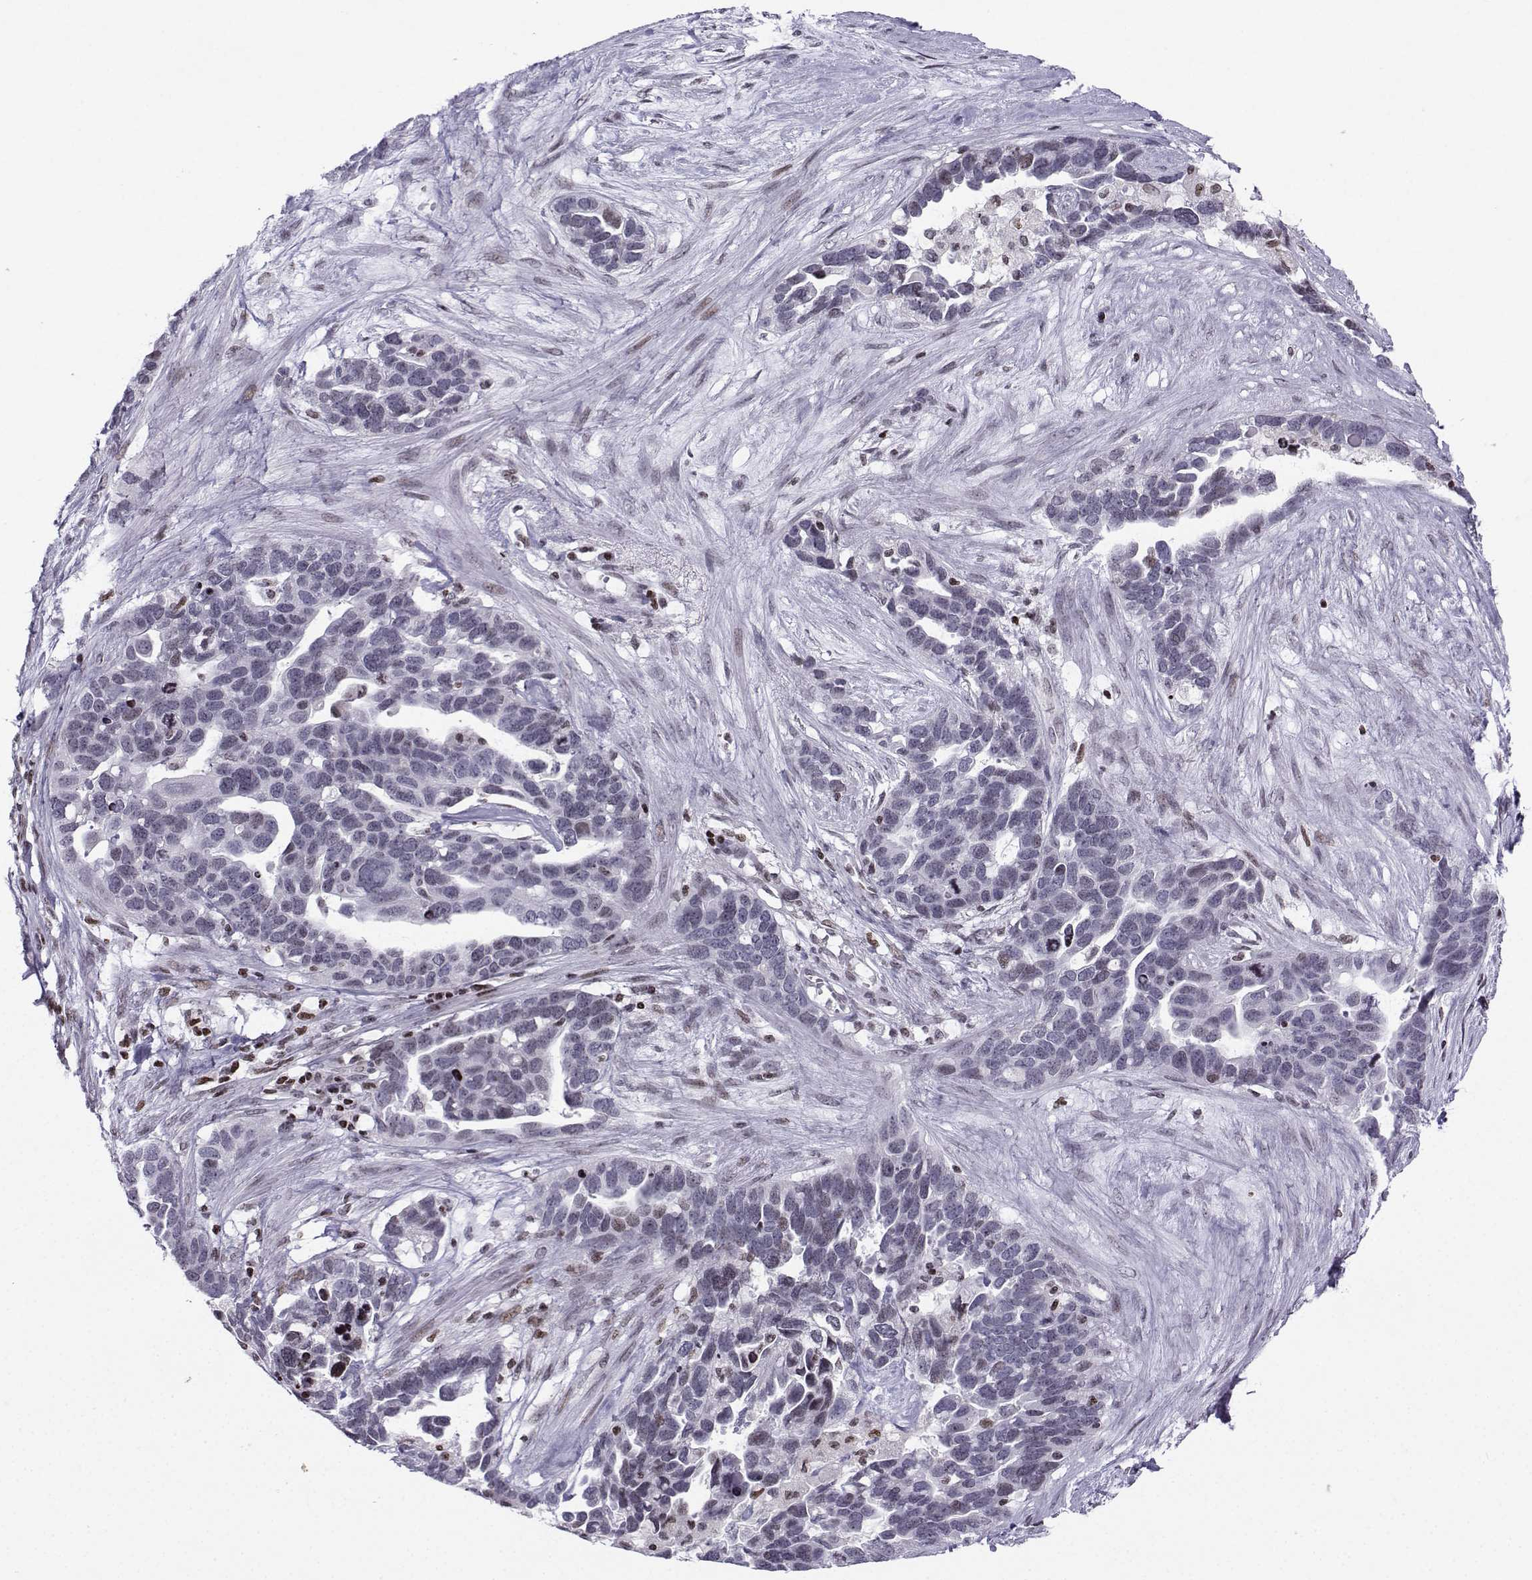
{"staining": {"intensity": "negative", "quantity": "none", "location": "none"}, "tissue": "ovarian cancer", "cell_type": "Tumor cells", "image_type": "cancer", "snomed": [{"axis": "morphology", "description": "Cystadenocarcinoma, serous, NOS"}, {"axis": "topography", "description": "Ovary"}], "caption": "IHC image of neoplastic tissue: ovarian serous cystadenocarcinoma stained with DAB displays no significant protein staining in tumor cells.", "gene": "ZNF19", "patient": {"sex": "female", "age": 54}}